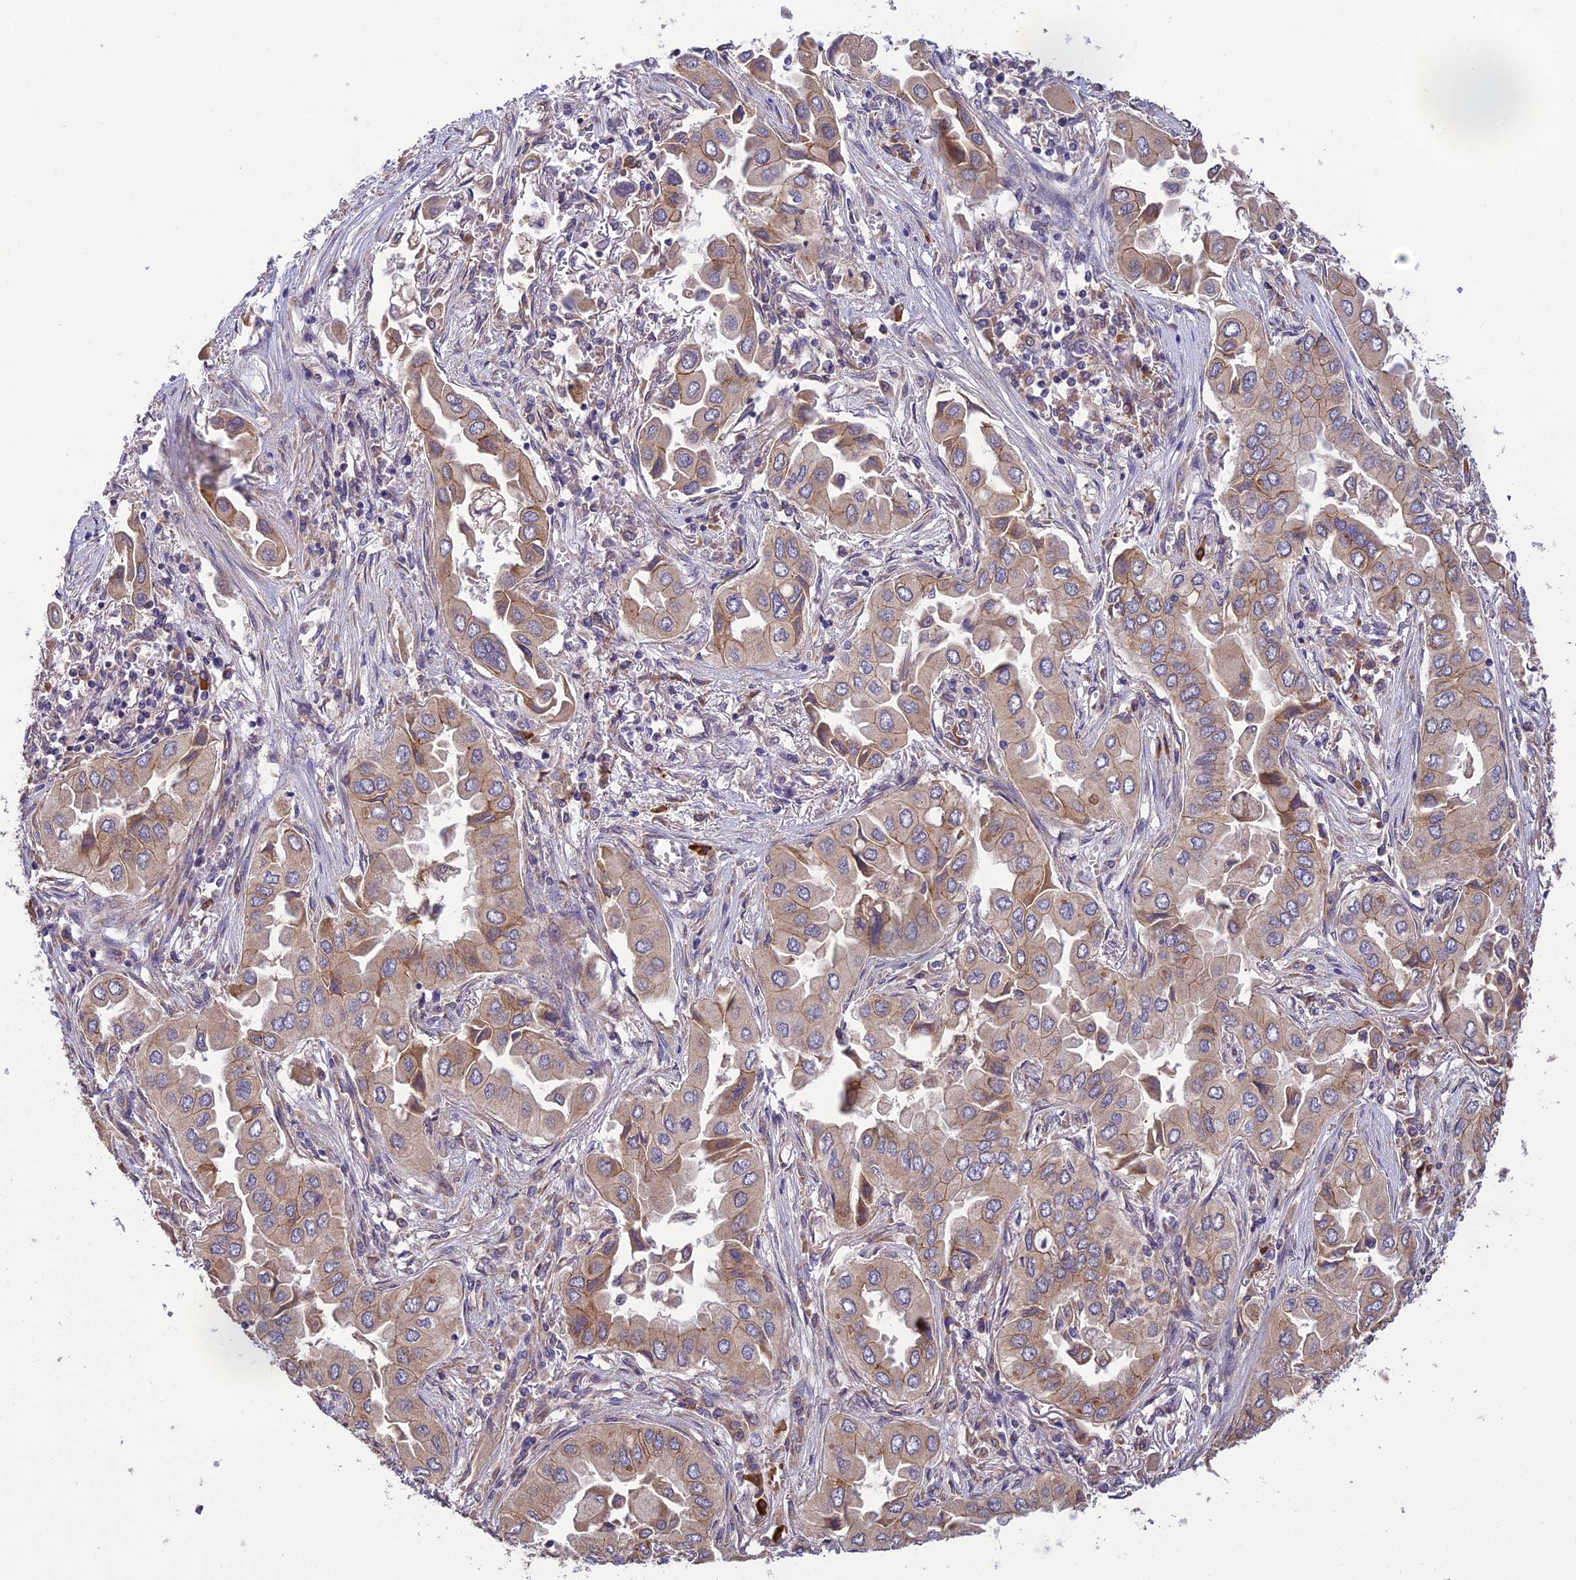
{"staining": {"intensity": "moderate", "quantity": ">75%", "location": "cytoplasmic/membranous"}, "tissue": "lung cancer", "cell_type": "Tumor cells", "image_type": "cancer", "snomed": [{"axis": "morphology", "description": "Adenocarcinoma, NOS"}, {"axis": "topography", "description": "Lung"}], "caption": "A high-resolution photomicrograph shows immunohistochemistry (IHC) staining of lung adenocarcinoma, which shows moderate cytoplasmic/membranous expression in approximately >75% of tumor cells. The staining was performed using DAB to visualize the protein expression in brown, while the nuclei were stained in blue with hematoxylin (Magnification: 20x).", "gene": "MRNIP", "patient": {"sex": "female", "age": 76}}